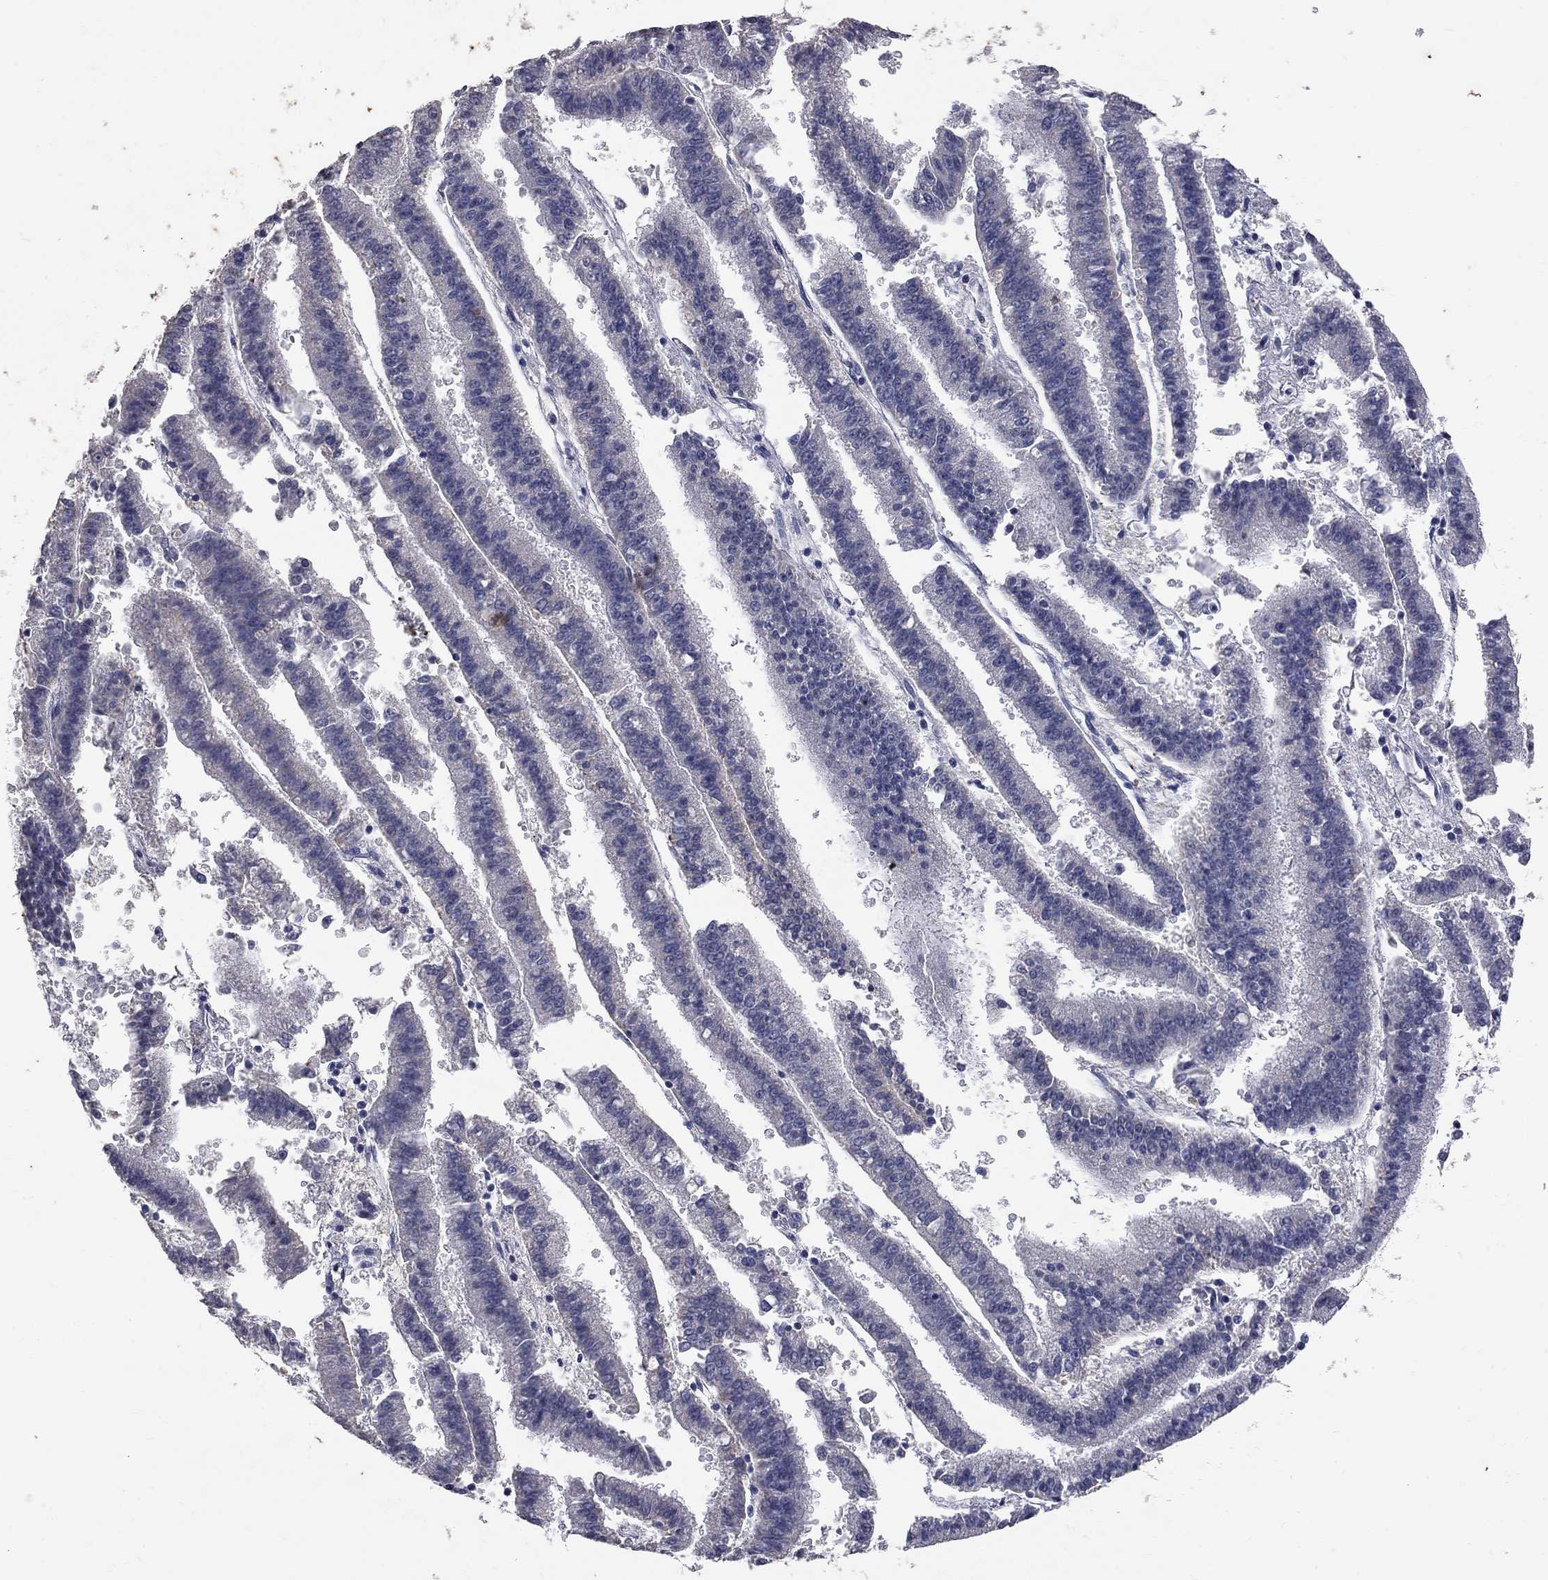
{"staining": {"intensity": "negative", "quantity": "none", "location": "none"}, "tissue": "endometrial cancer", "cell_type": "Tumor cells", "image_type": "cancer", "snomed": [{"axis": "morphology", "description": "Adenocarcinoma, NOS"}, {"axis": "topography", "description": "Endometrium"}], "caption": "Human endometrial cancer stained for a protein using immunohistochemistry exhibits no staining in tumor cells.", "gene": "NOS2", "patient": {"sex": "female", "age": 66}}